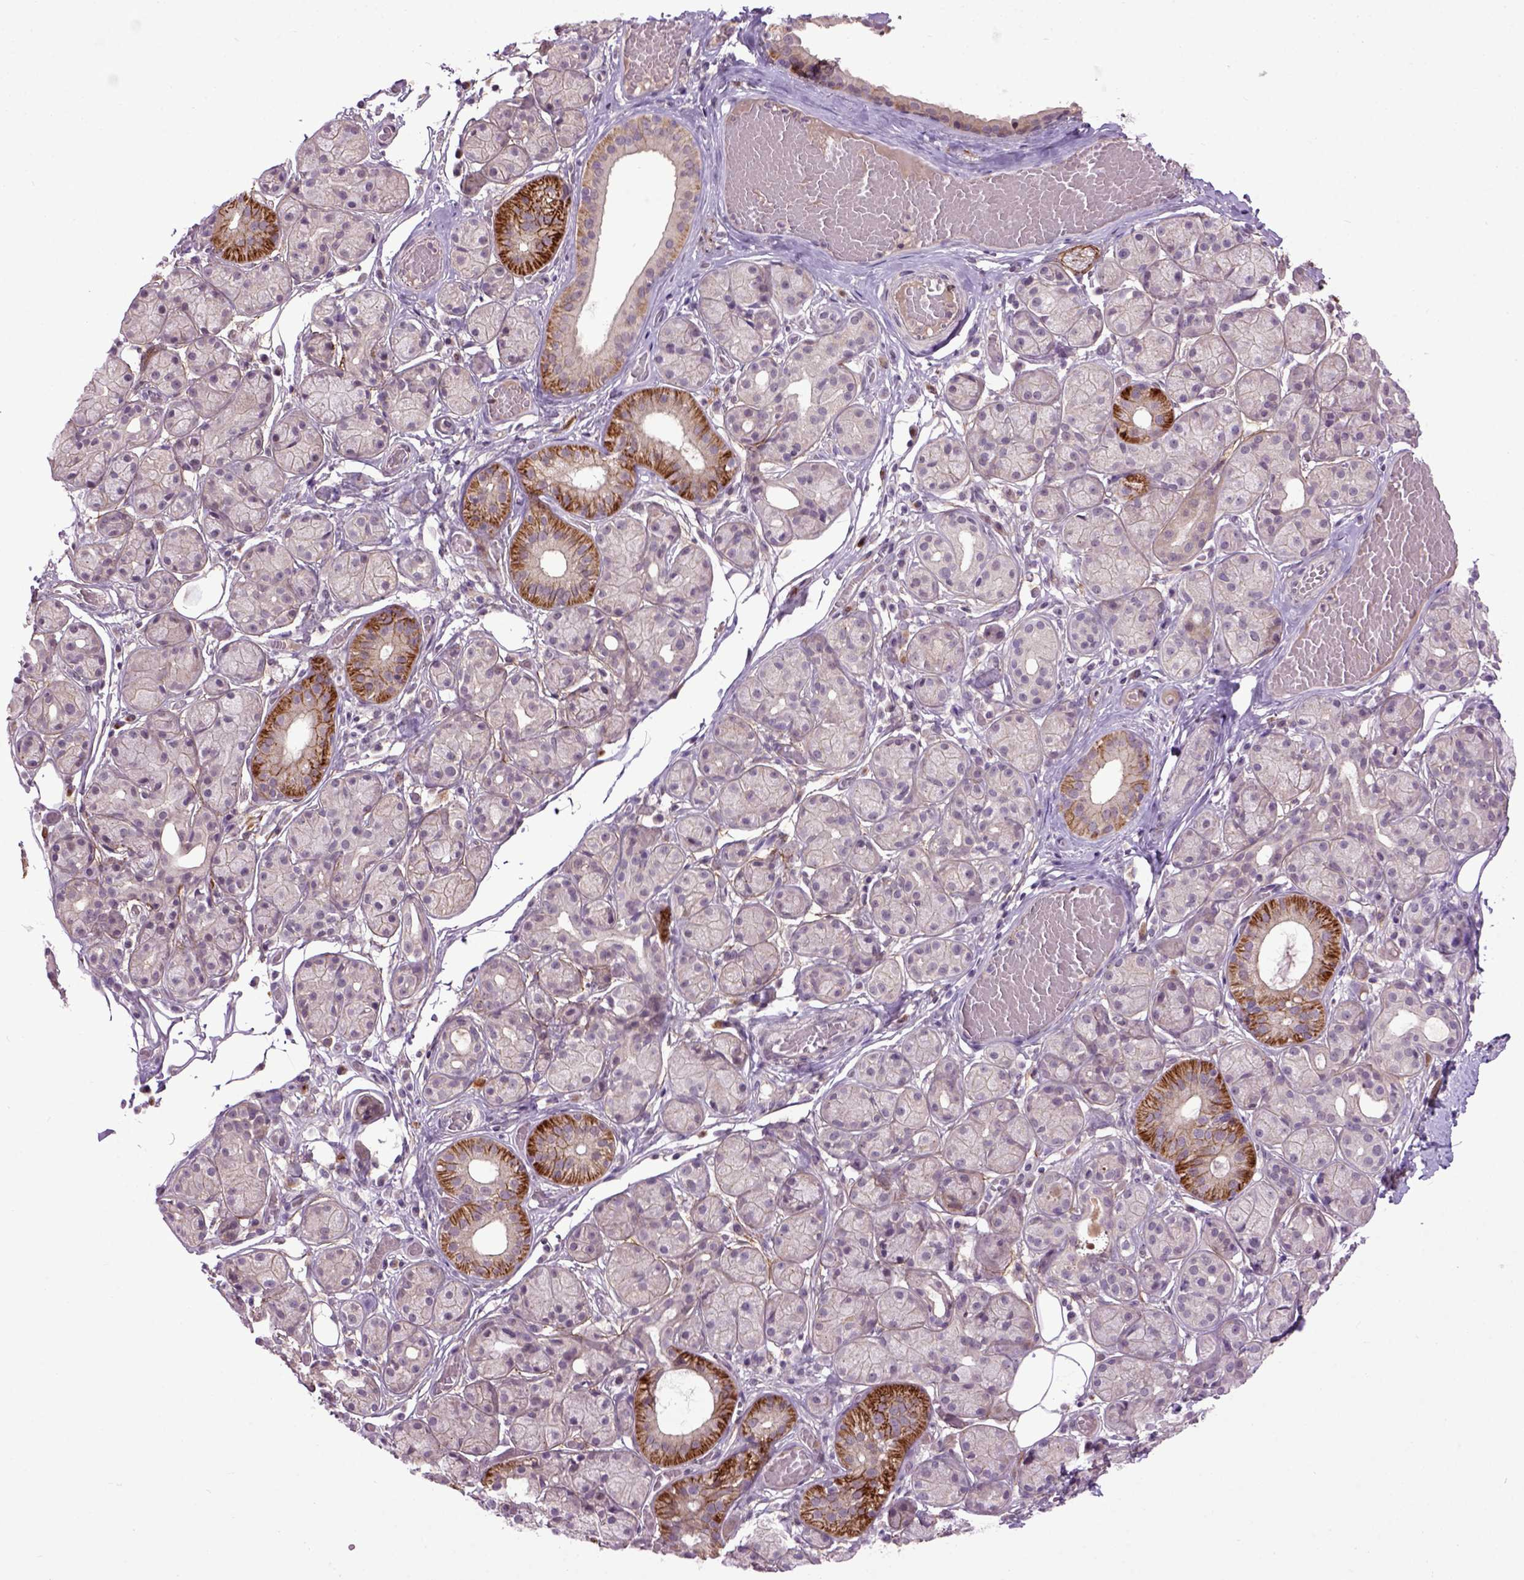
{"staining": {"intensity": "strong", "quantity": "<25%", "location": "cytoplasmic/membranous"}, "tissue": "salivary gland", "cell_type": "Glandular cells", "image_type": "normal", "snomed": [{"axis": "morphology", "description": "Normal tissue, NOS"}, {"axis": "topography", "description": "Salivary gland"}, {"axis": "topography", "description": "Peripheral nerve tissue"}], "caption": "High-power microscopy captured an immunohistochemistry (IHC) image of benign salivary gland, revealing strong cytoplasmic/membranous expression in approximately <25% of glandular cells. (DAB (3,3'-diaminobenzidine) = brown stain, brightfield microscopy at high magnification).", "gene": "EMILIN3", "patient": {"sex": "male", "age": 71}}